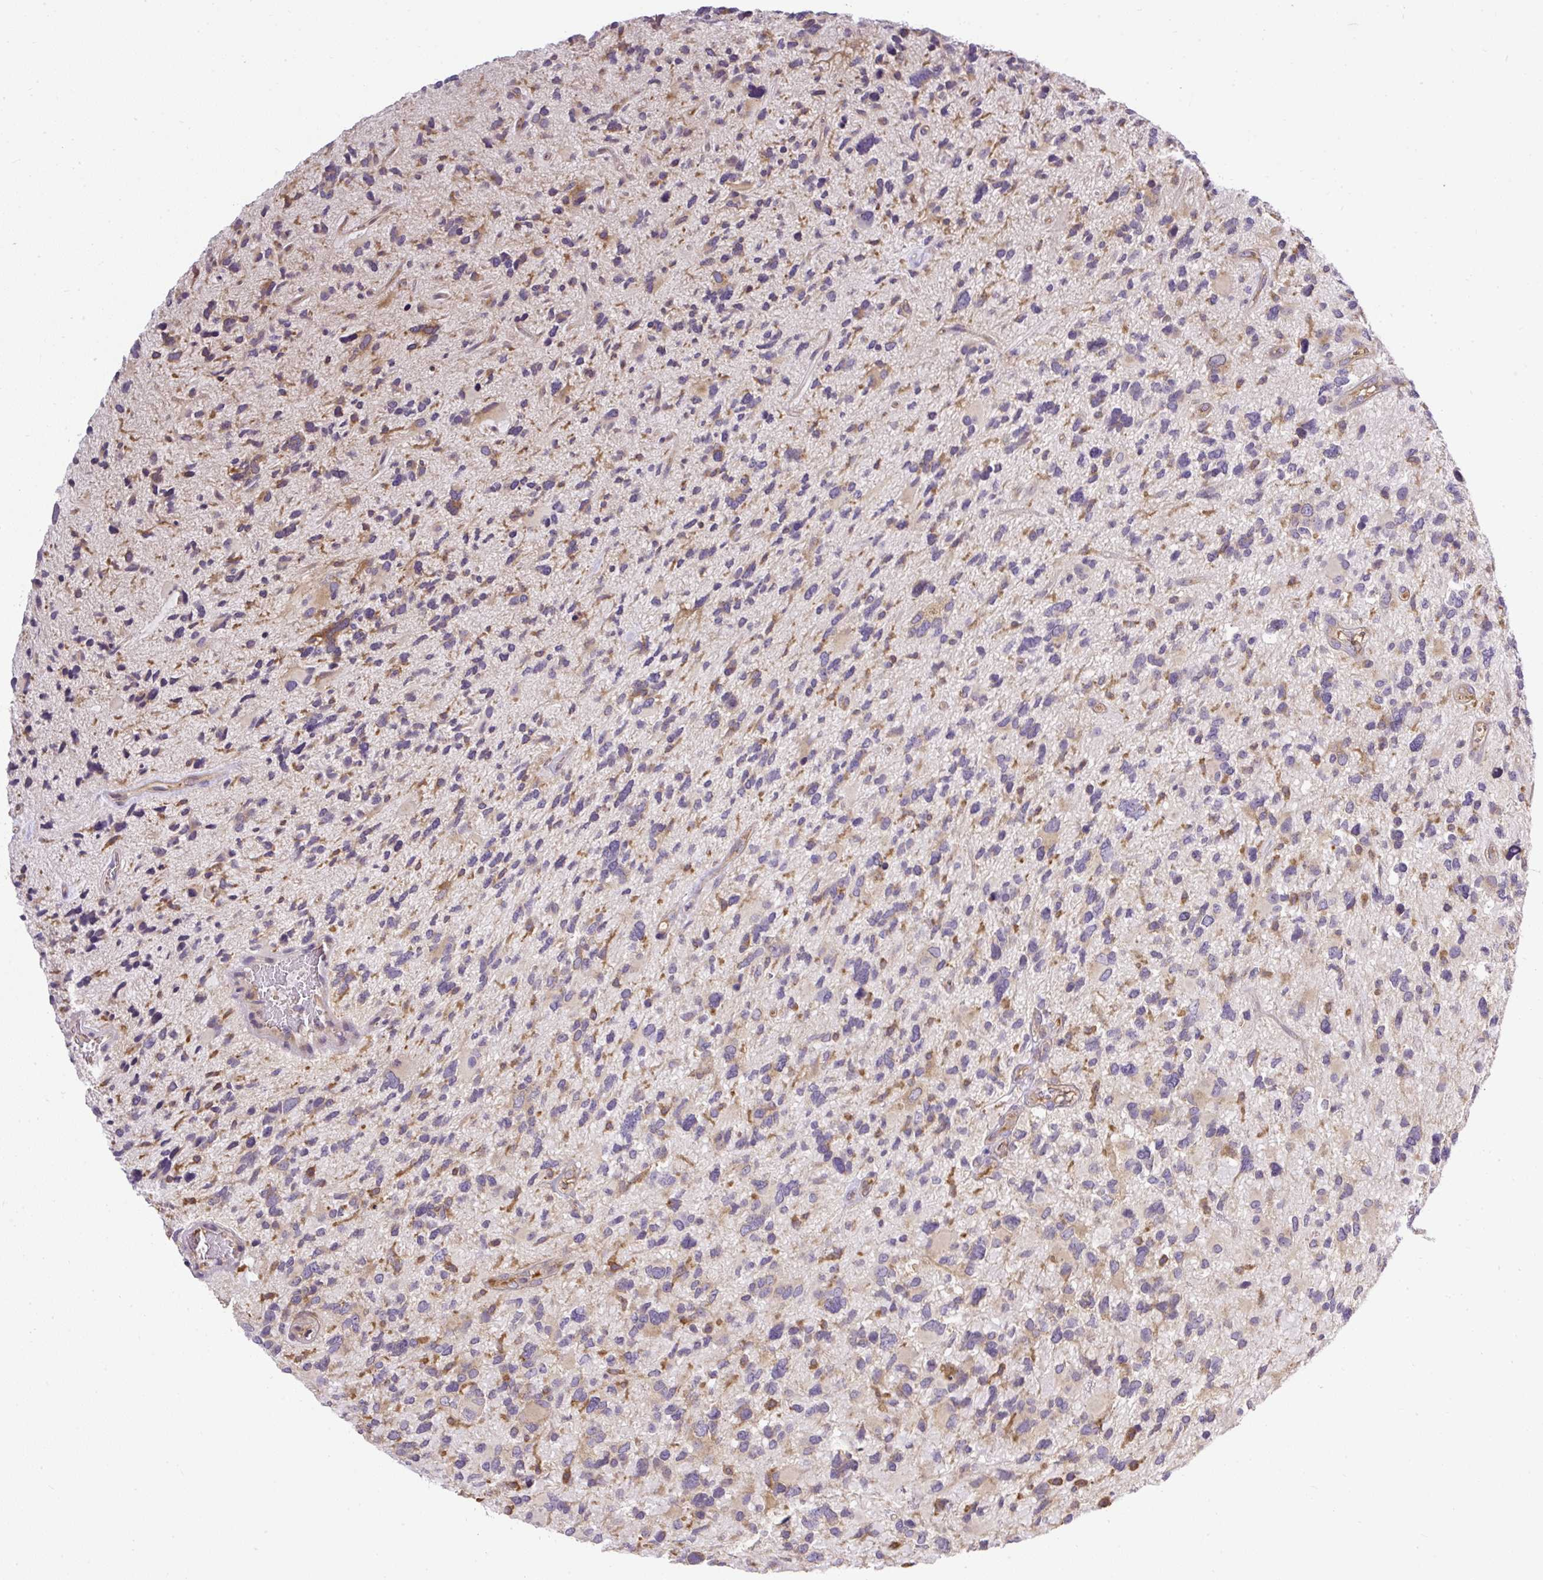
{"staining": {"intensity": "moderate", "quantity": "<25%", "location": "cytoplasmic/membranous"}, "tissue": "glioma", "cell_type": "Tumor cells", "image_type": "cancer", "snomed": [{"axis": "morphology", "description": "Glioma, malignant, High grade"}, {"axis": "topography", "description": "Brain"}], "caption": "This photomicrograph demonstrates immunohistochemistry (IHC) staining of human malignant glioma (high-grade), with low moderate cytoplasmic/membranous expression in approximately <25% of tumor cells.", "gene": "SMC4", "patient": {"sex": "female", "age": 11}}